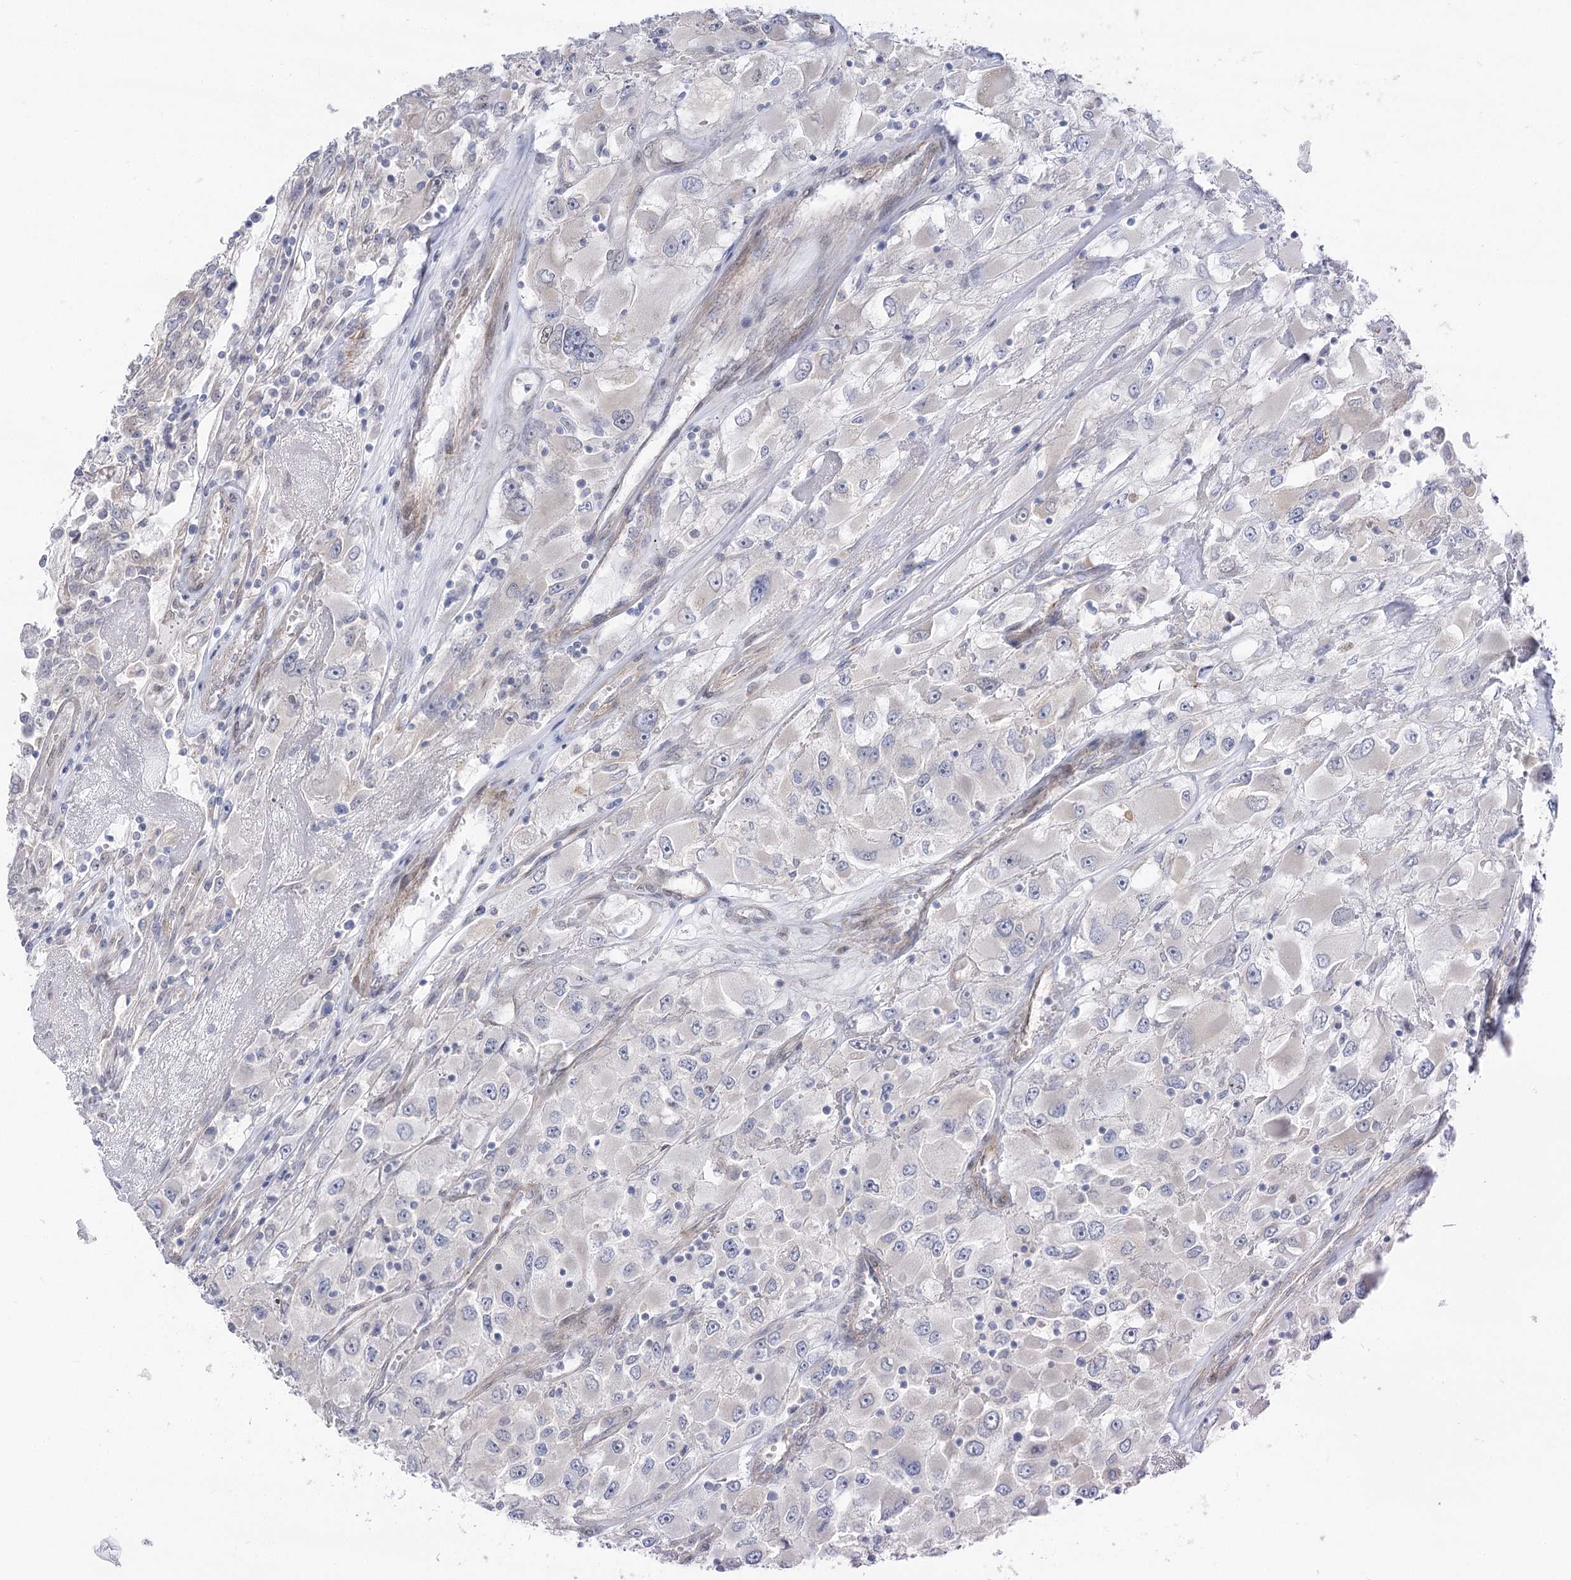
{"staining": {"intensity": "negative", "quantity": "none", "location": "none"}, "tissue": "renal cancer", "cell_type": "Tumor cells", "image_type": "cancer", "snomed": [{"axis": "morphology", "description": "Adenocarcinoma, NOS"}, {"axis": "topography", "description": "Kidney"}], "caption": "DAB immunohistochemical staining of human renal cancer (adenocarcinoma) reveals no significant staining in tumor cells. (DAB (3,3'-diaminobenzidine) immunohistochemistry with hematoxylin counter stain).", "gene": "ARSI", "patient": {"sex": "female", "age": 52}}